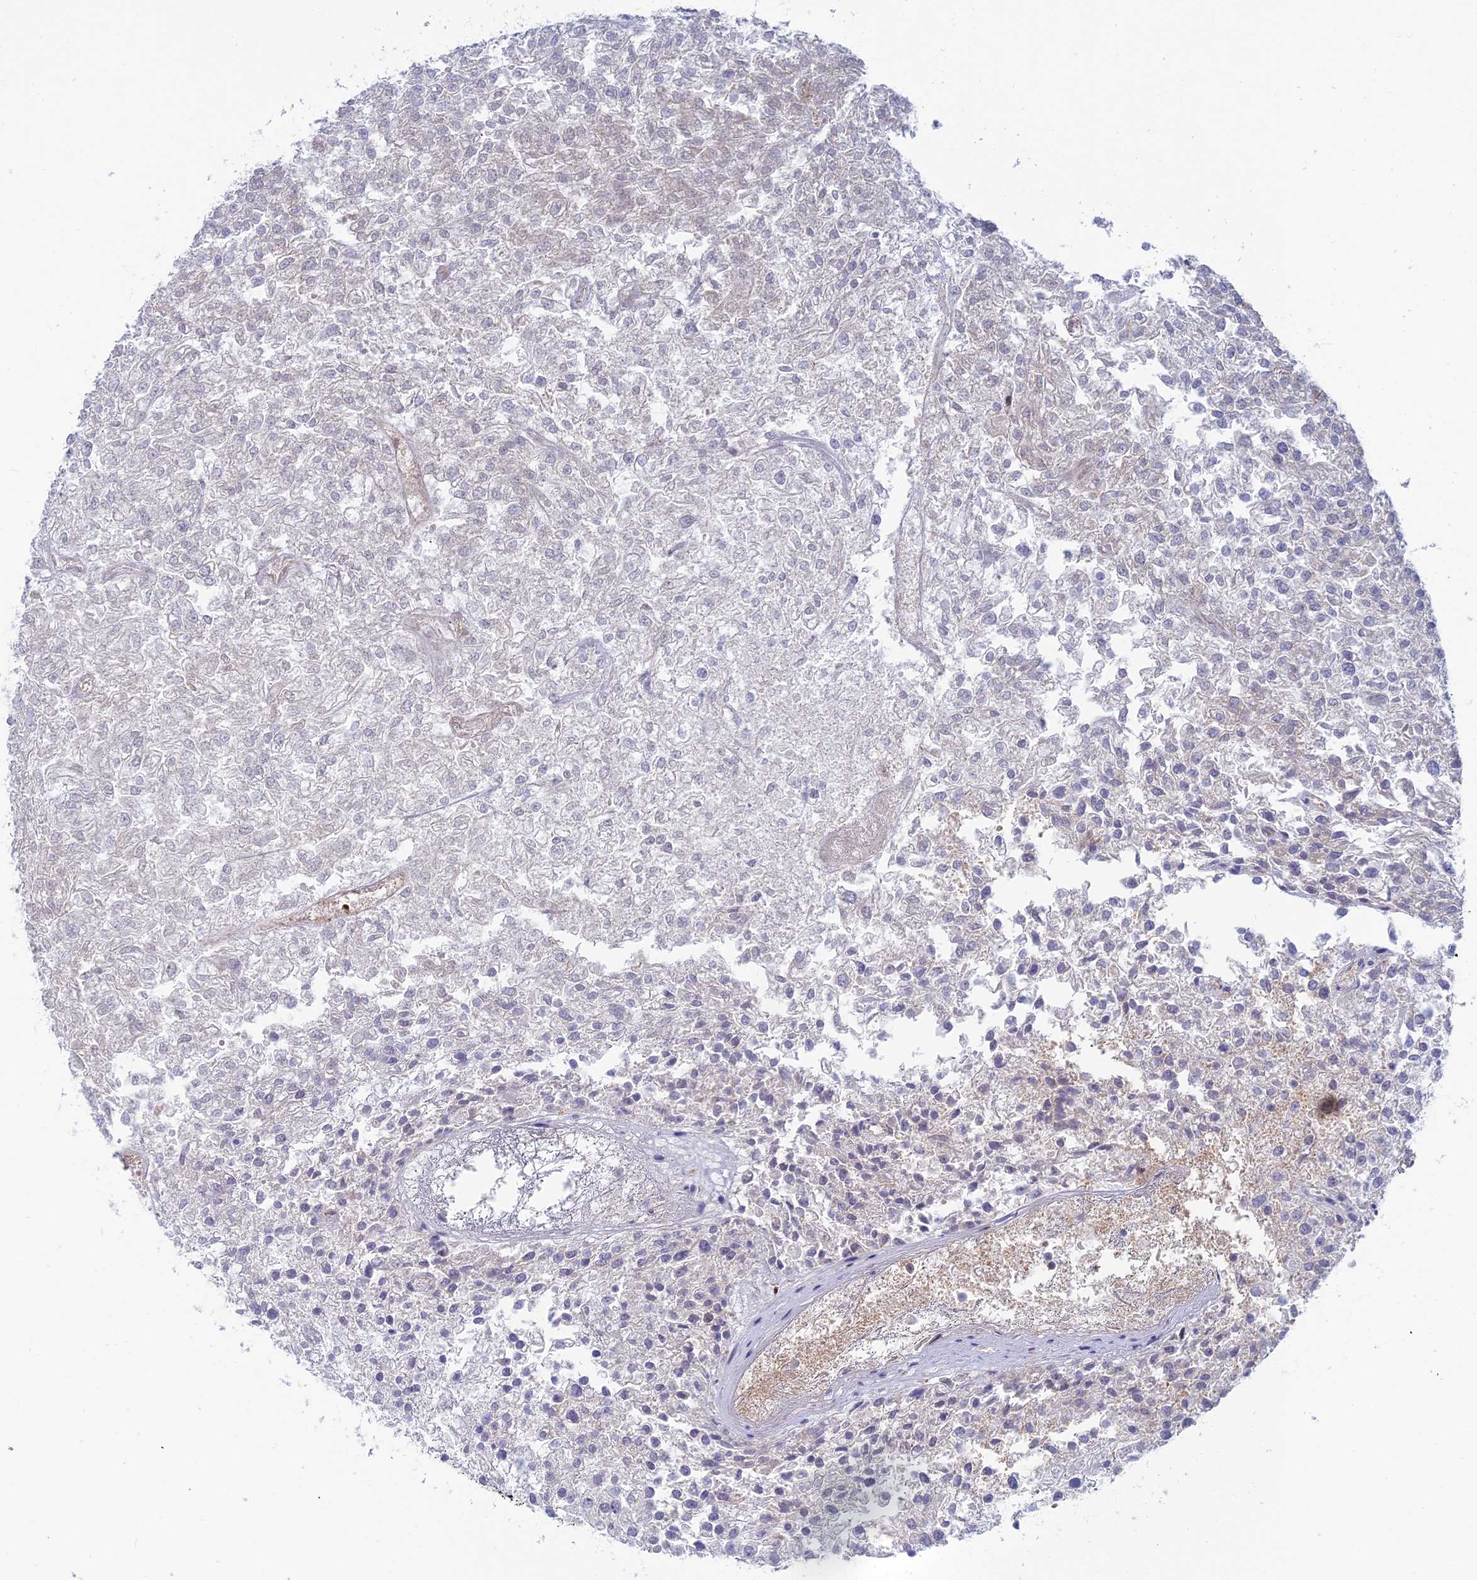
{"staining": {"intensity": "negative", "quantity": "none", "location": "none"}, "tissue": "renal cancer", "cell_type": "Tumor cells", "image_type": "cancer", "snomed": [{"axis": "morphology", "description": "Adenocarcinoma, NOS"}, {"axis": "topography", "description": "Kidney"}], "caption": "This photomicrograph is of renal cancer stained with IHC to label a protein in brown with the nuclei are counter-stained blue. There is no expression in tumor cells.", "gene": "IGBP1", "patient": {"sex": "female", "age": 54}}